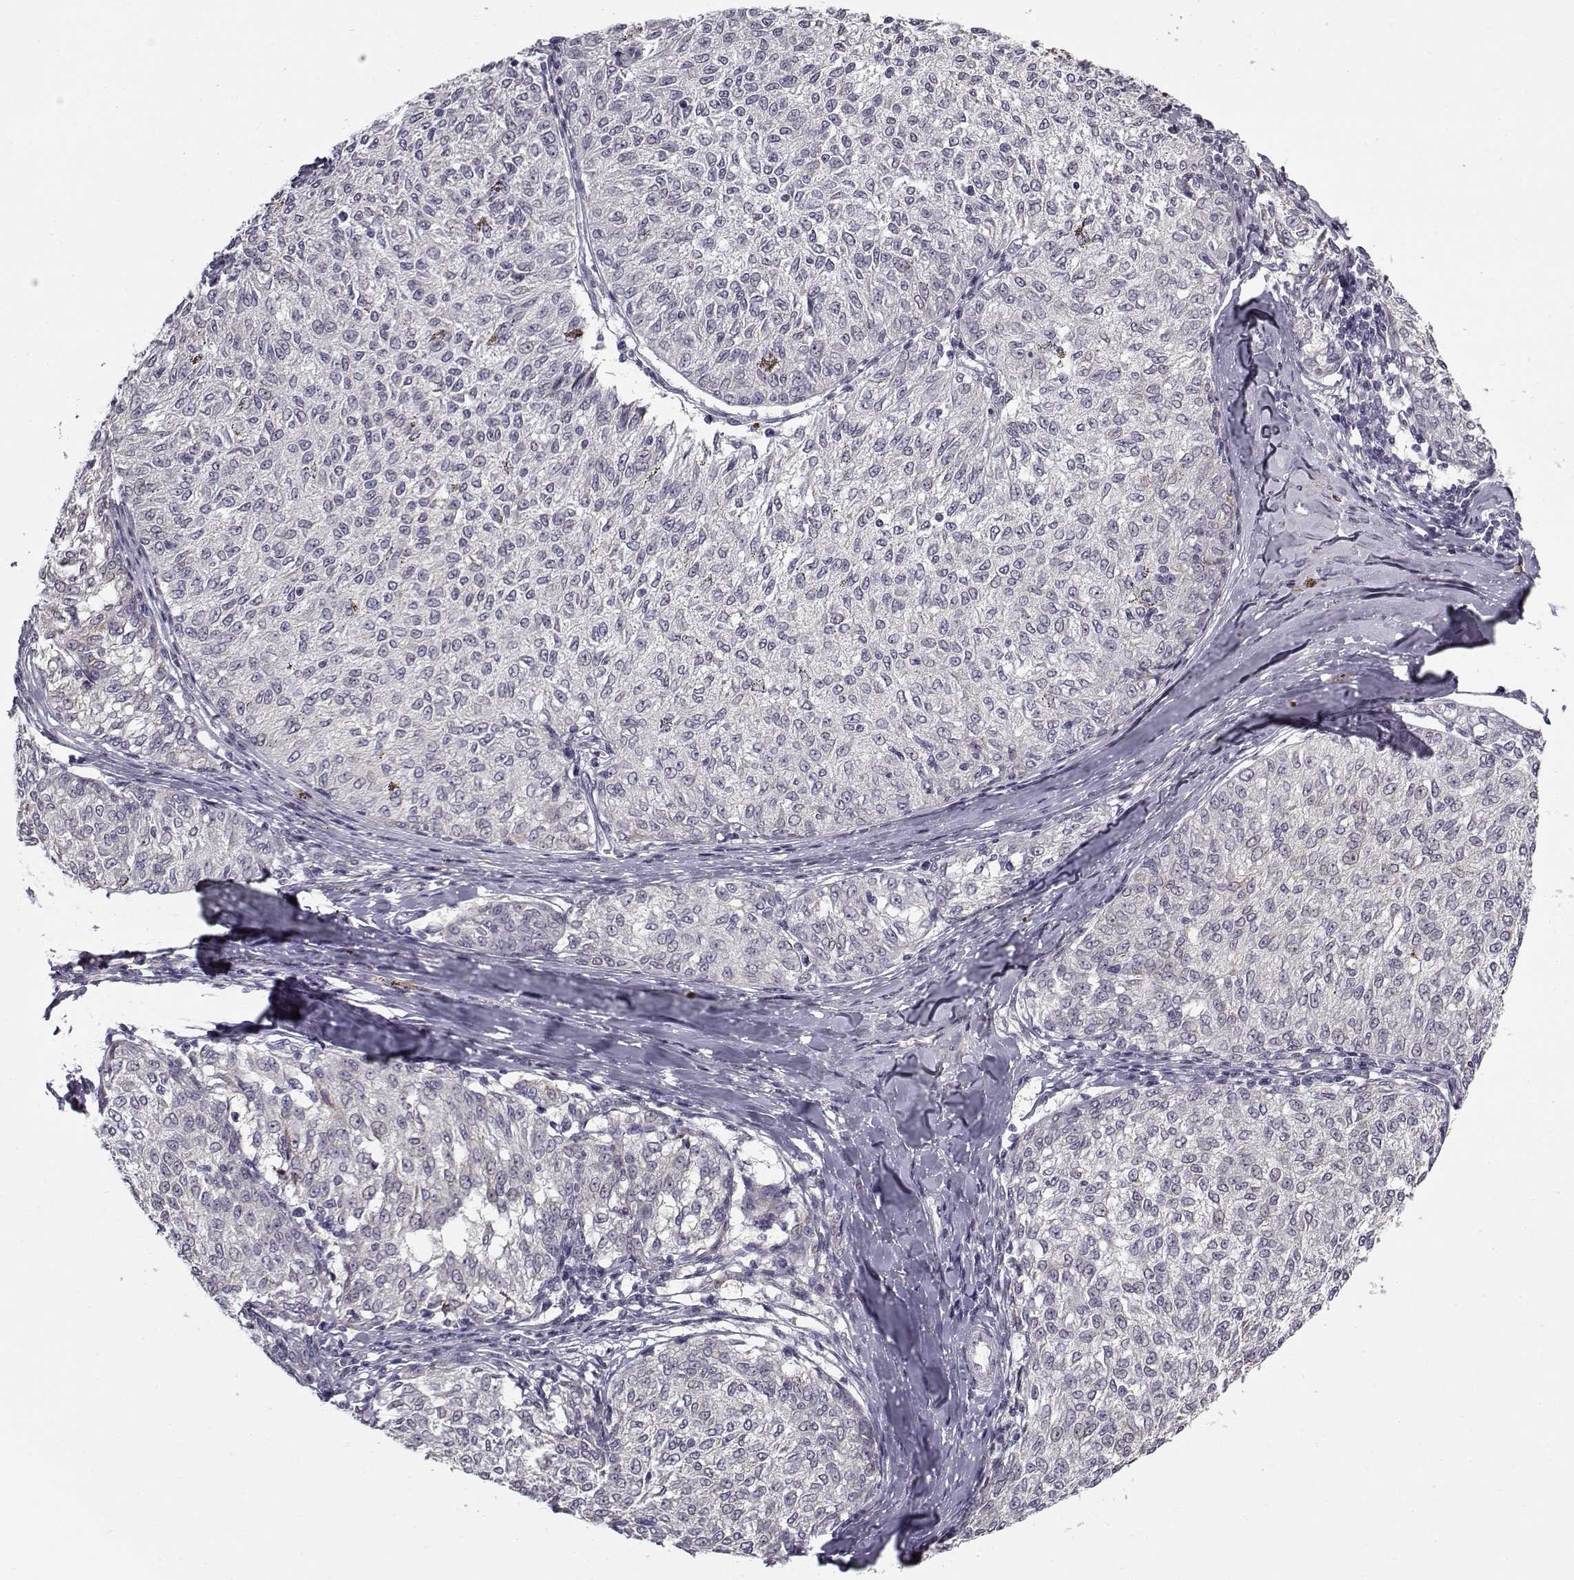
{"staining": {"intensity": "negative", "quantity": "none", "location": "none"}, "tissue": "melanoma", "cell_type": "Tumor cells", "image_type": "cancer", "snomed": [{"axis": "morphology", "description": "Malignant melanoma, NOS"}, {"axis": "topography", "description": "Skin"}], "caption": "The micrograph demonstrates no significant staining in tumor cells of melanoma.", "gene": "SNCA", "patient": {"sex": "female", "age": 72}}